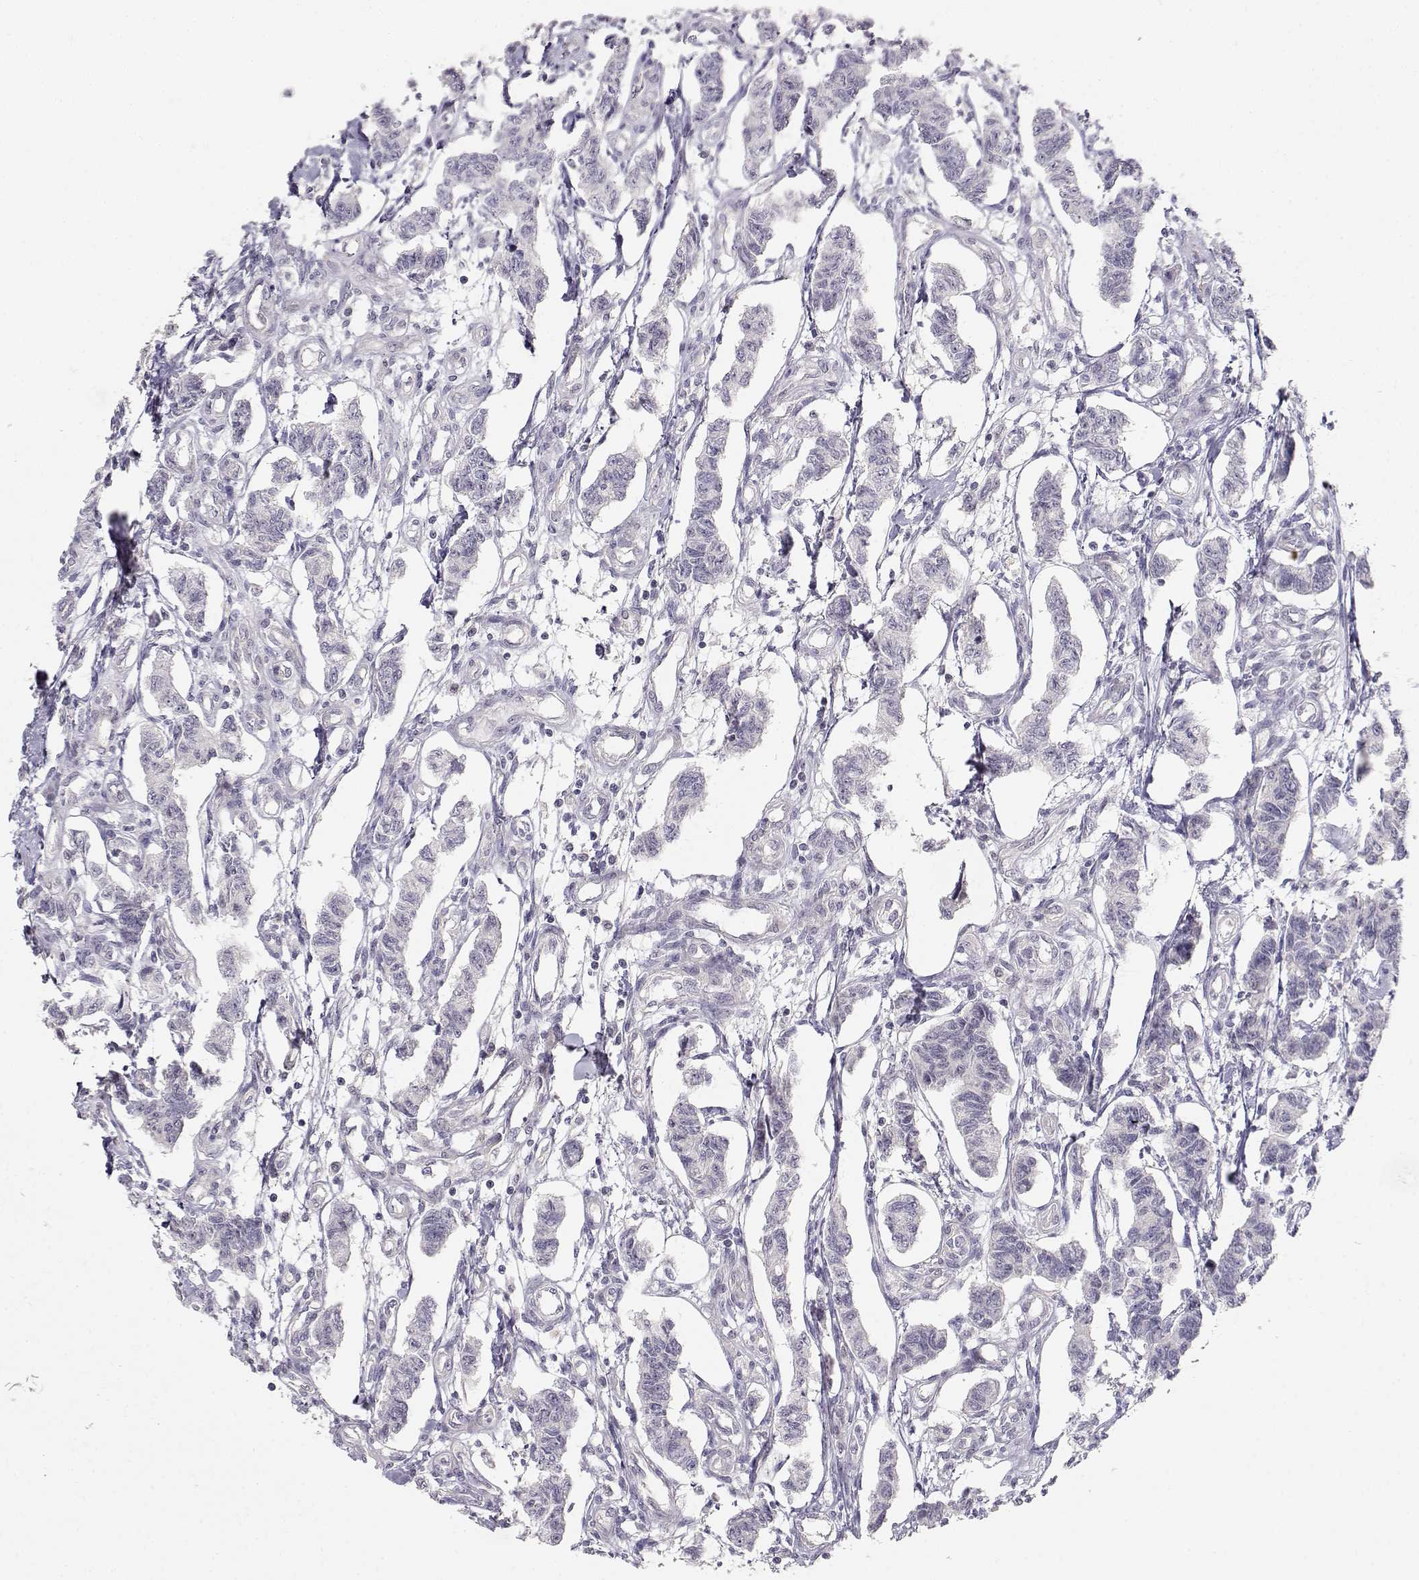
{"staining": {"intensity": "negative", "quantity": "none", "location": "none"}, "tissue": "carcinoid", "cell_type": "Tumor cells", "image_type": "cancer", "snomed": [{"axis": "morphology", "description": "Carcinoid, malignant, NOS"}, {"axis": "topography", "description": "Kidney"}], "caption": "Image shows no significant protein expression in tumor cells of malignant carcinoid.", "gene": "EAF2", "patient": {"sex": "female", "age": 41}}